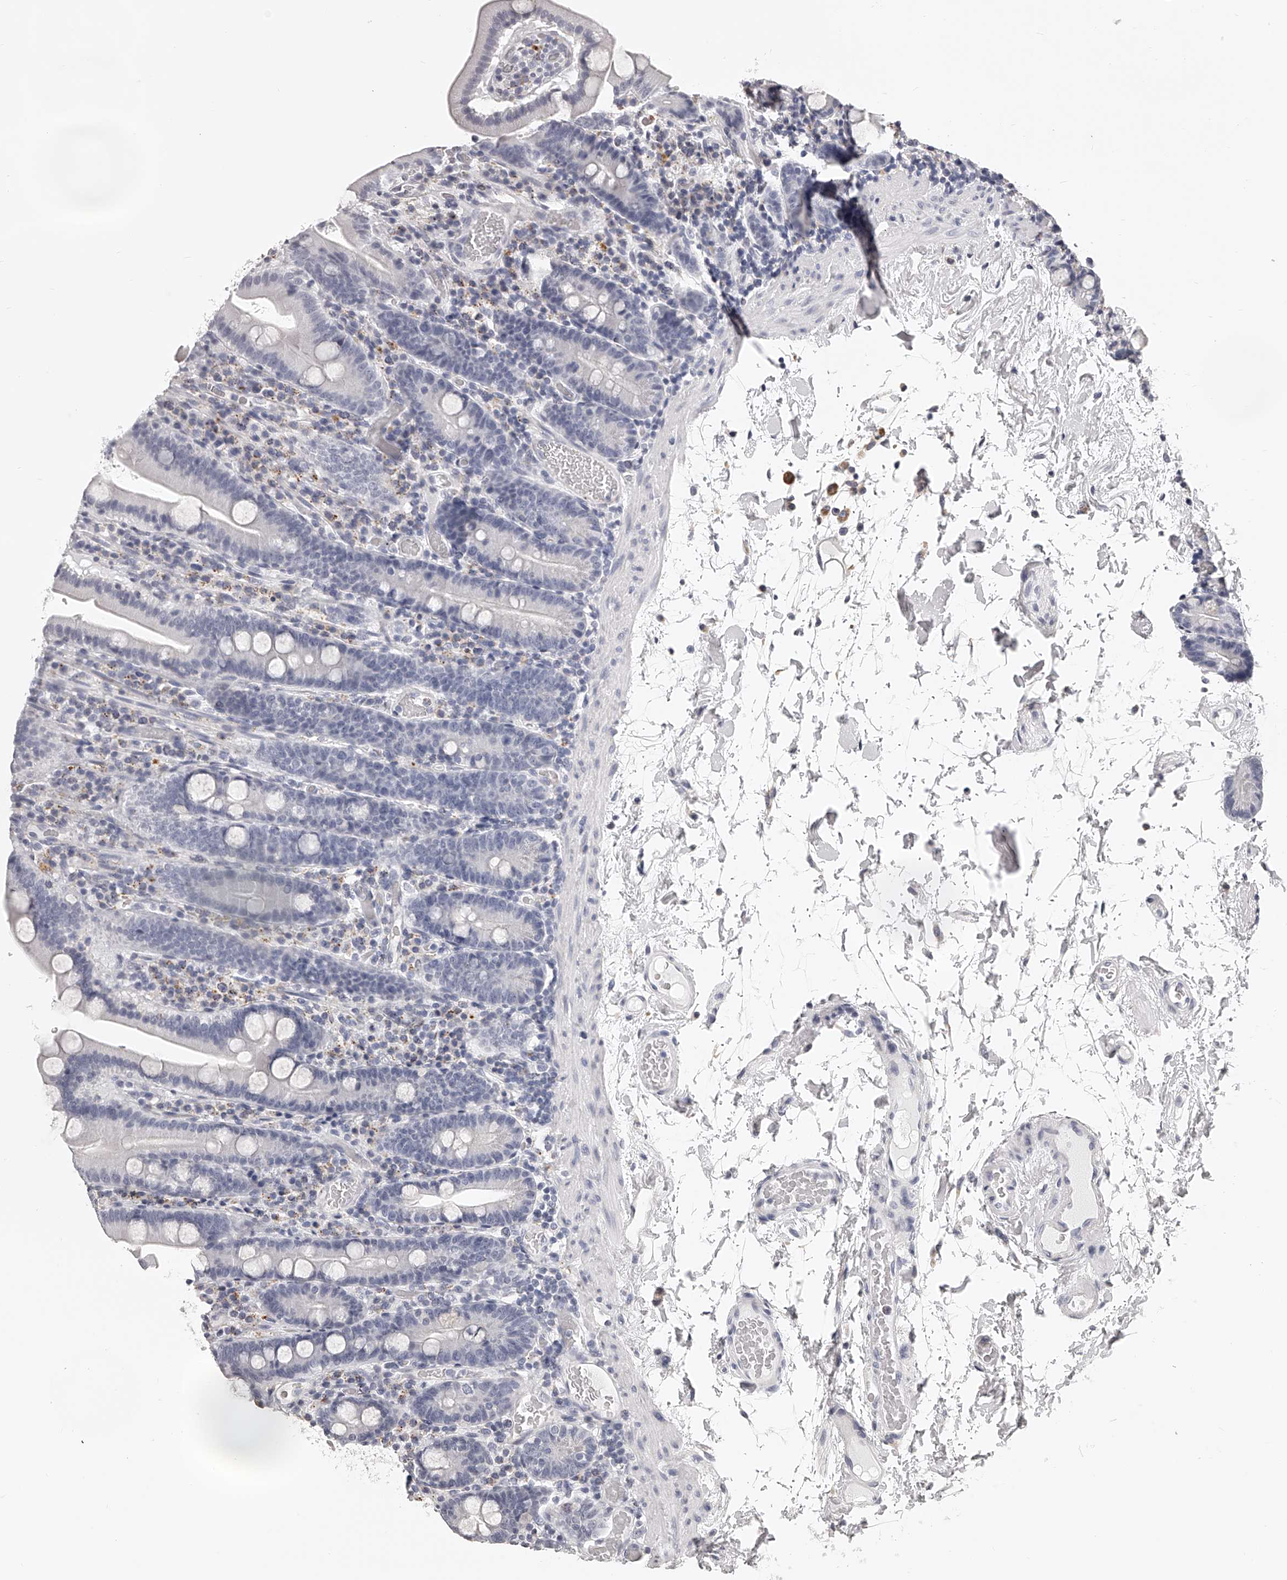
{"staining": {"intensity": "negative", "quantity": "none", "location": "none"}, "tissue": "duodenum", "cell_type": "Glandular cells", "image_type": "normal", "snomed": [{"axis": "morphology", "description": "Normal tissue, NOS"}, {"axis": "topography", "description": "Duodenum"}], "caption": "DAB immunohistochemical staining of unremarkable human duodenum displays no significant positivity in glandular cells. (Stains: DAB (3,3'-diaminobenzidine) immunohistochemistry (IHC) with hematoxylin counter stain, Microscopy: brightfield microscopy at high magnification).", "gene": "DMRT1", "patient": {"sex": "male", "age": 55}}